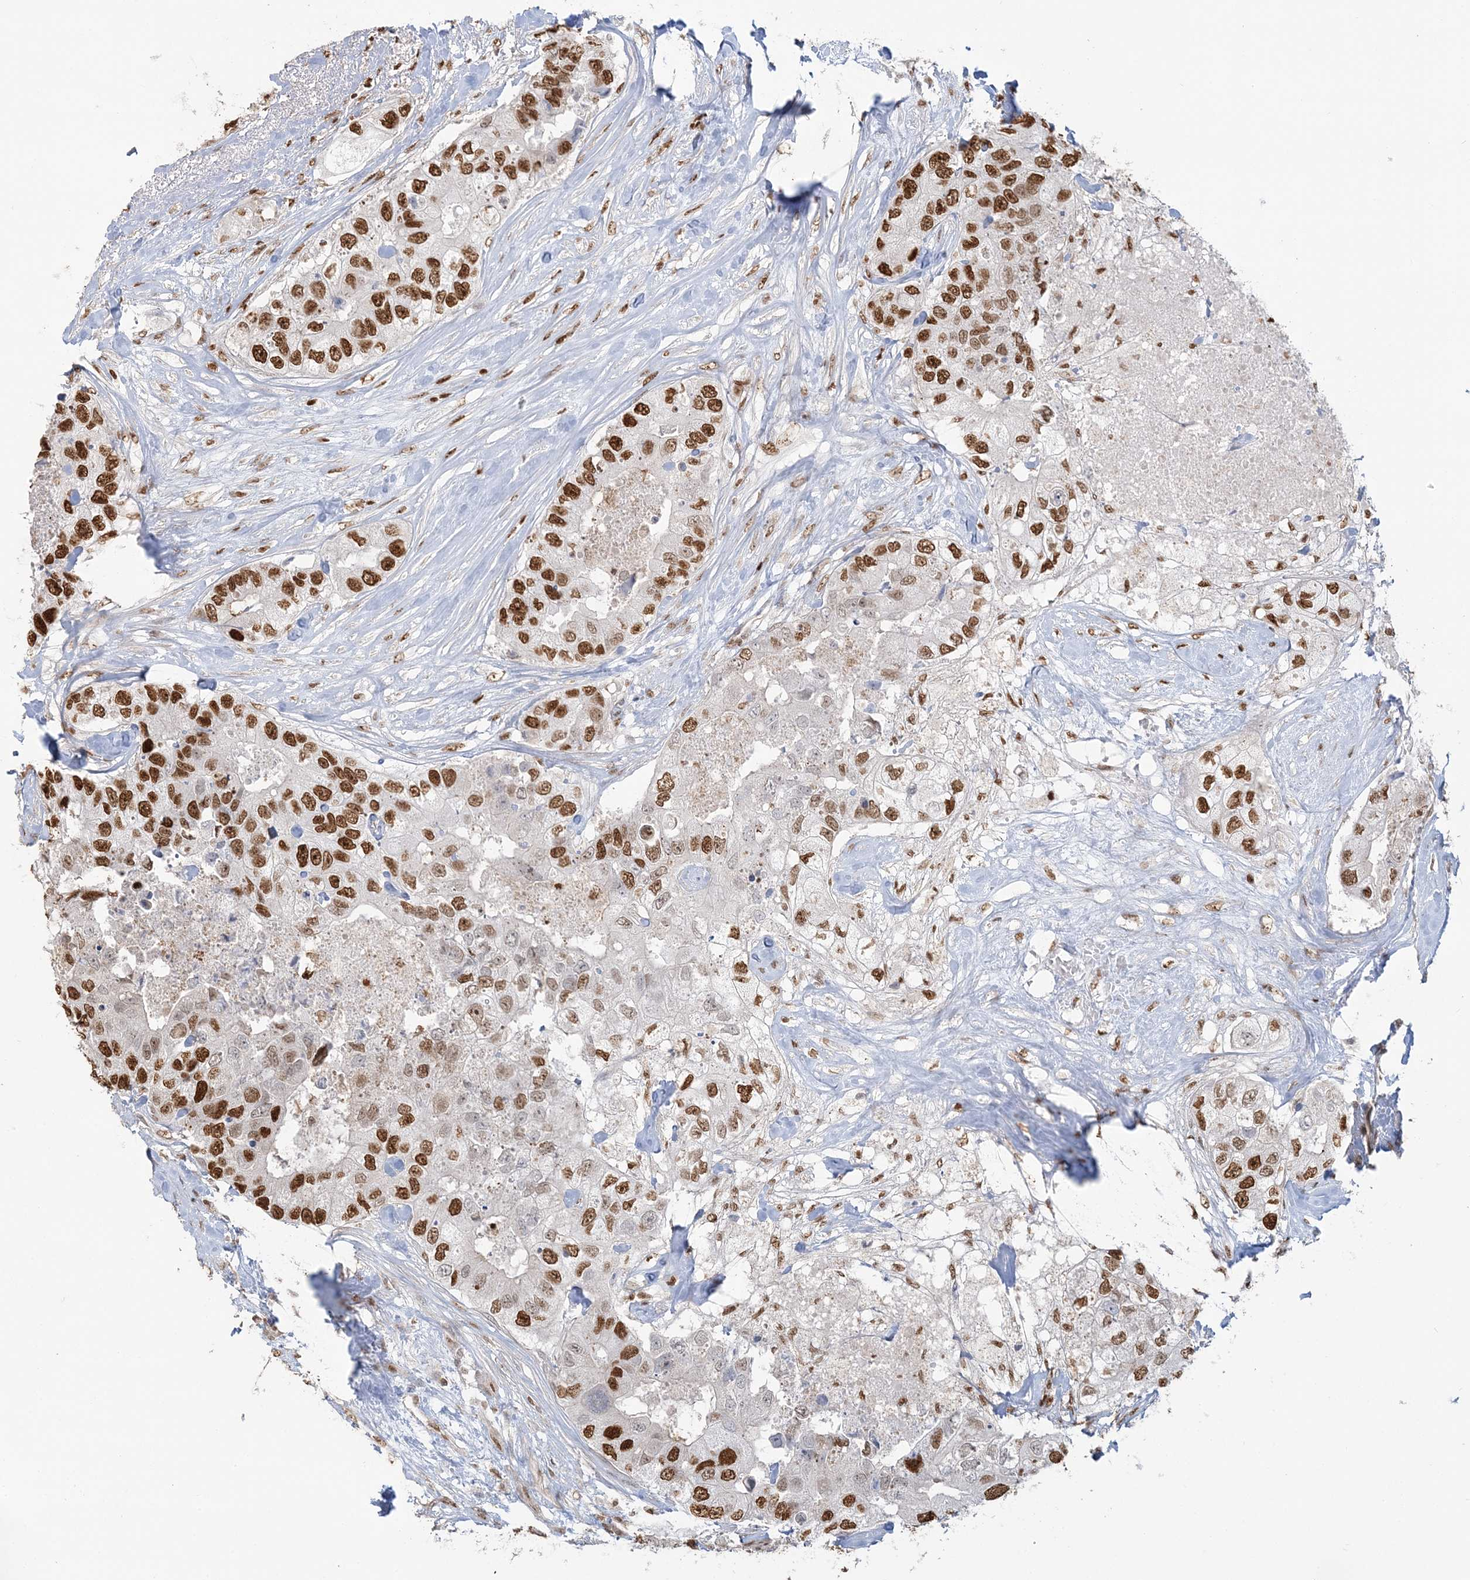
{"staining": {"intensity": "strong", "quantity": ">75%", "location": "nuclear"}, "tissue": "breast cancer", "cell_type": "Tumor cells", "image_type": "cancer", "snomed": [{"axis": "morphology", "description": "Duct carcinoma"}, {"axis": "topography", "description": "Breast"}], "caption": "Strong nuclear protein expression is present in approximately >75% of tumor cells in breast cancer.", "gene": "SUMO2", "patient": {"sex": "female", "age": 62}}